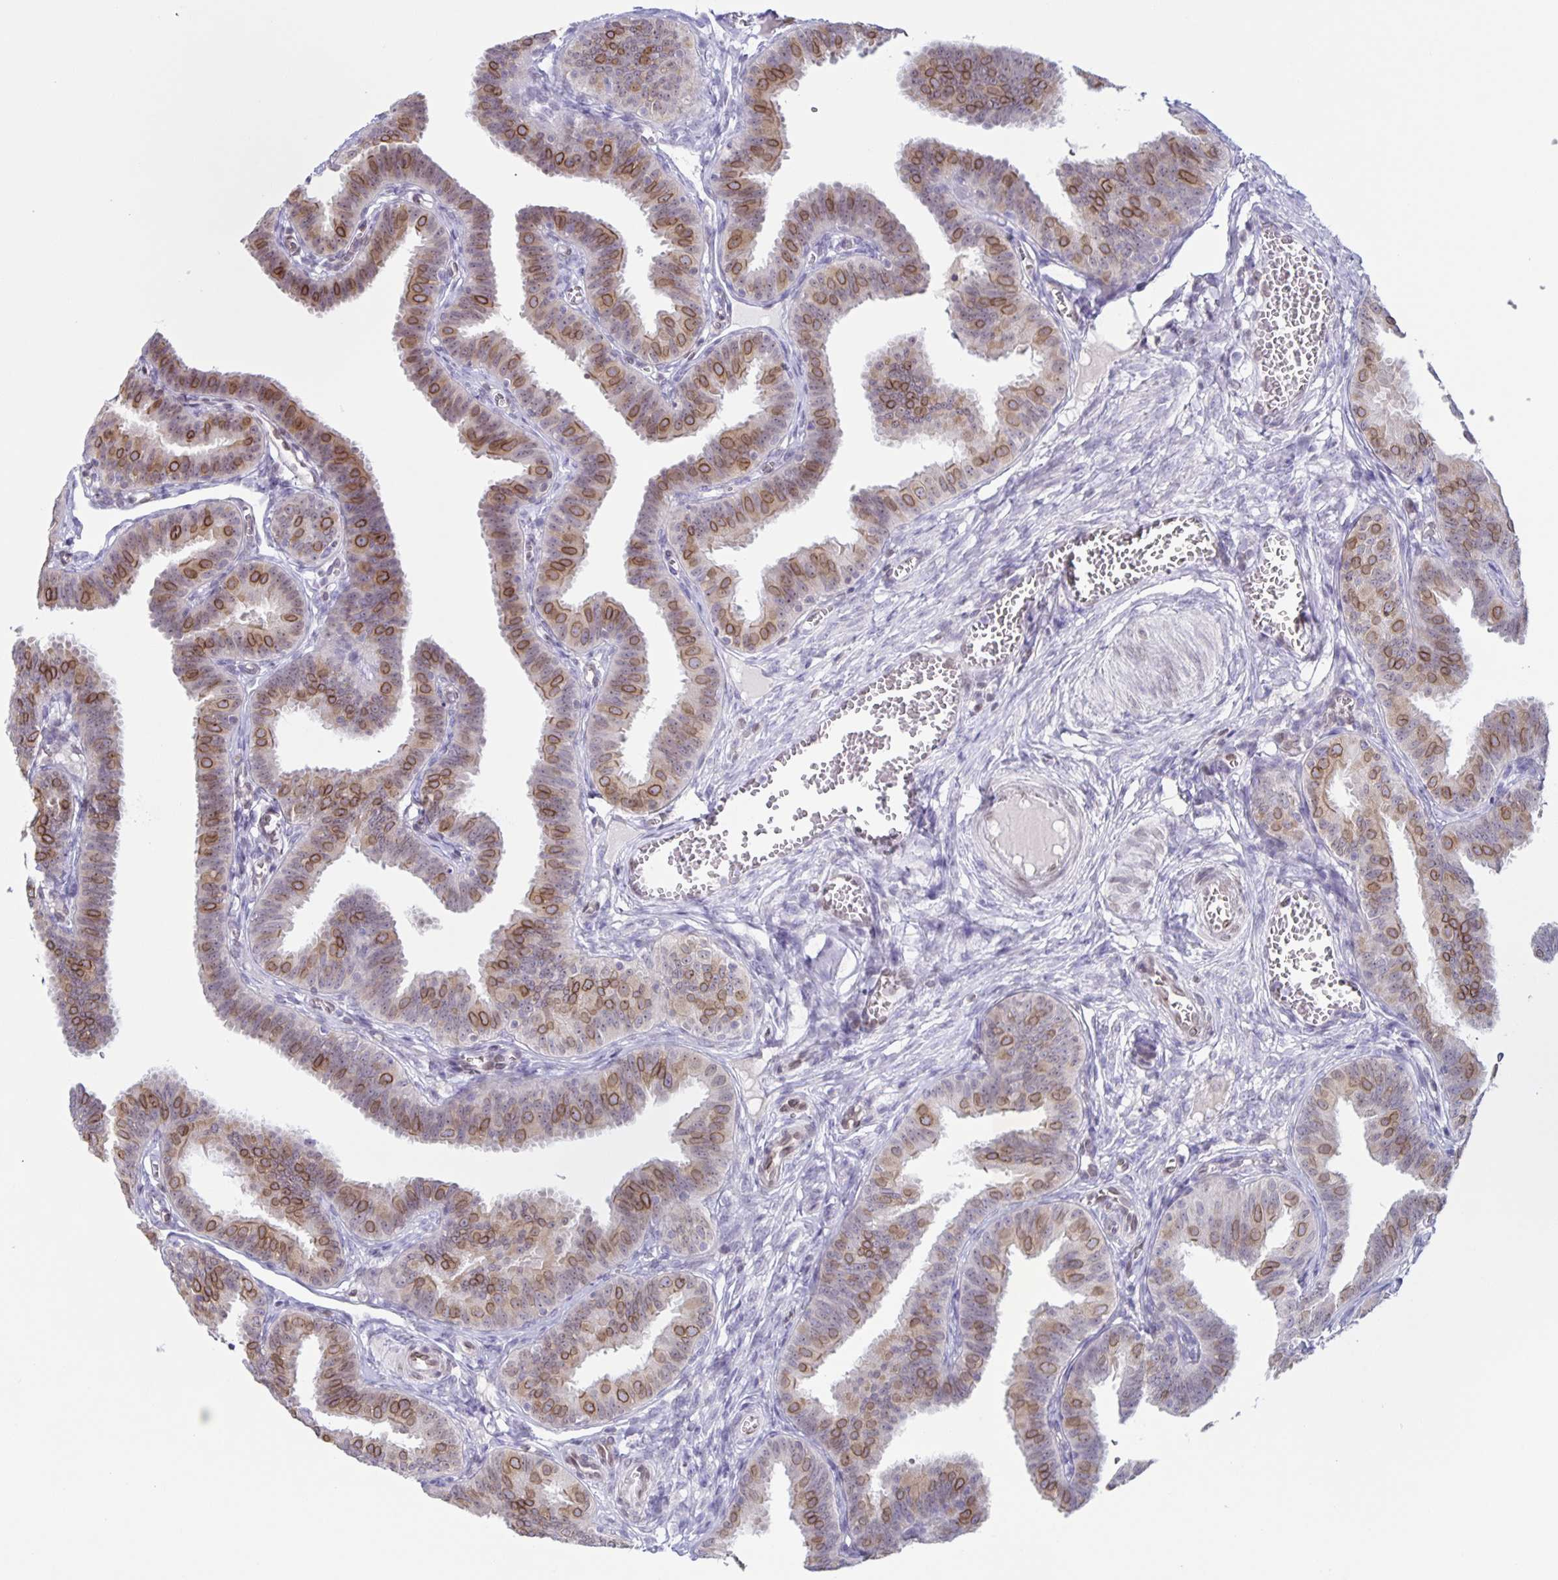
{"staining": {"intensity": "strong", "quantity": "25%-75%", "location": "cytoplasmic/membranous,nuclear"}, "tissue": "fallopian tube", "cell_type": "Glandular cells", "image_type": "normal", "snomed": [{"axis": "morphology", "description": "Normal tissue, NOS"}, {"axis": "topography", "description": "Fallopian tube"}], "caption": "Immunohistochemical staining of unremarkable fallopian tube displays high levels of strong cytoplasmic/membranous,nuclear expression in approximately 25%-75% of glandular cells.", "gene": "SYNE2", "patient": {"sex": "female", "age": 25}}